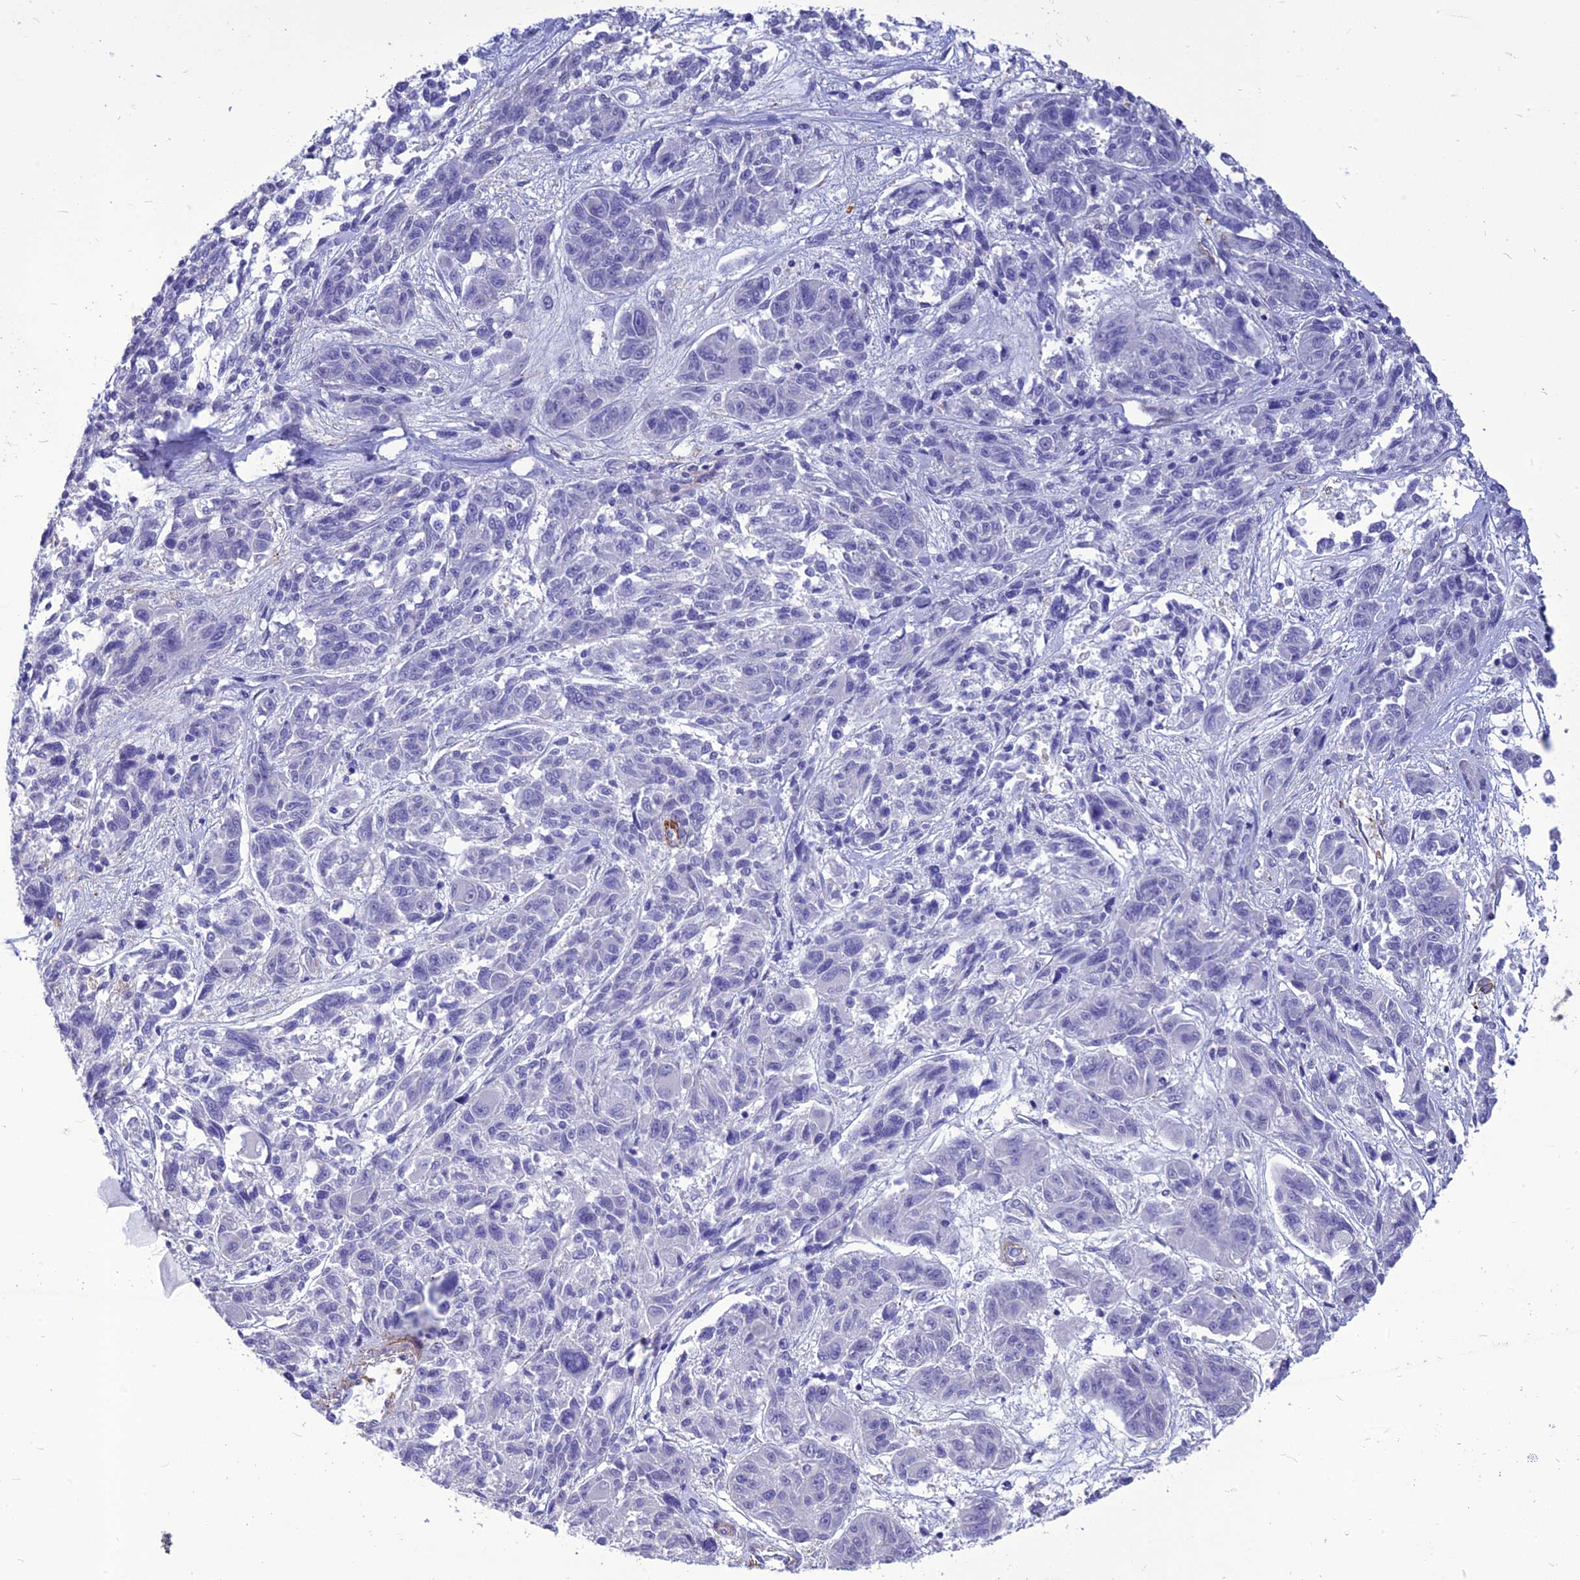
{"staining": {"intensity": "negative", "quantity": "none", "location": "none"}, "tissue": "melanoma", "cell_type": "Tumor cells", "image_type": "cancer", "snomed": [{"axis": "morphology", "description": "Malignant melanoma, NOS"}, {"axis": "topography", "description": "Skin"}], "caption": "Immunohistochemistry (IHC) of melanoma reveals no staining in tumor cells.", "gene": "NKD1", "patient": {"sex": "male", "age": 53}}